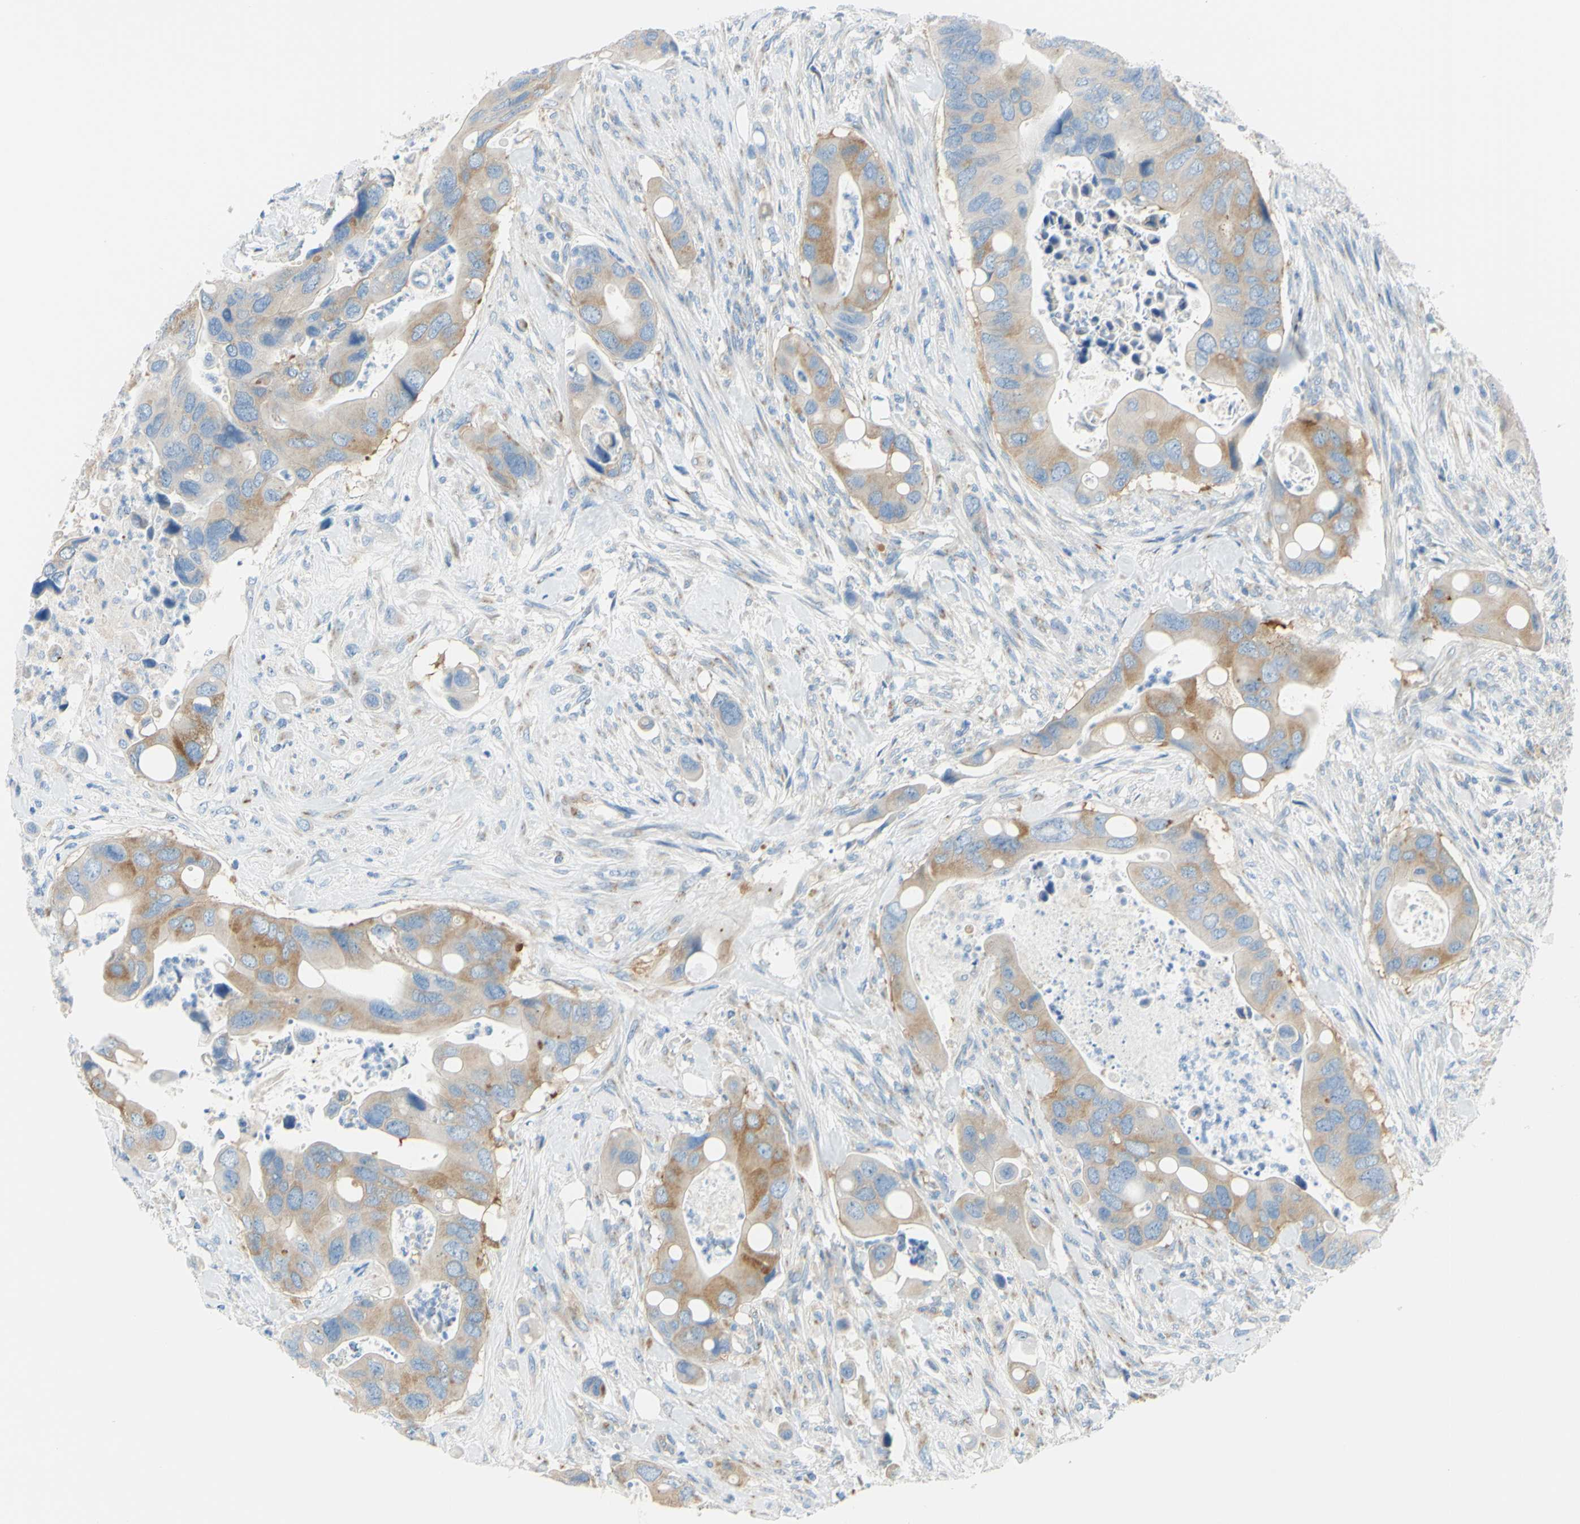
{"staining": {"intensity": "moderate", "quantity": ">75%", "location": "cytoplasmic/membranous"}, "tissue": "colorectal cancer", "cell_type": "Tumor cells", "image_type": "cancer", "snomed": [{"axis": "morphology", "description": "Adenocarcinoma, NOS"}, {"axis": "topography", "description": "Rectum"}], "caption": "Adenocarcinoma (colorectal) stained for a protein (brown) displays moderate cytoplasmic/membranous positive positivity in approximately >75% of tumor cells.", "gene": "FRMD4B", "patient": {"sex": "female", "age": 57}}